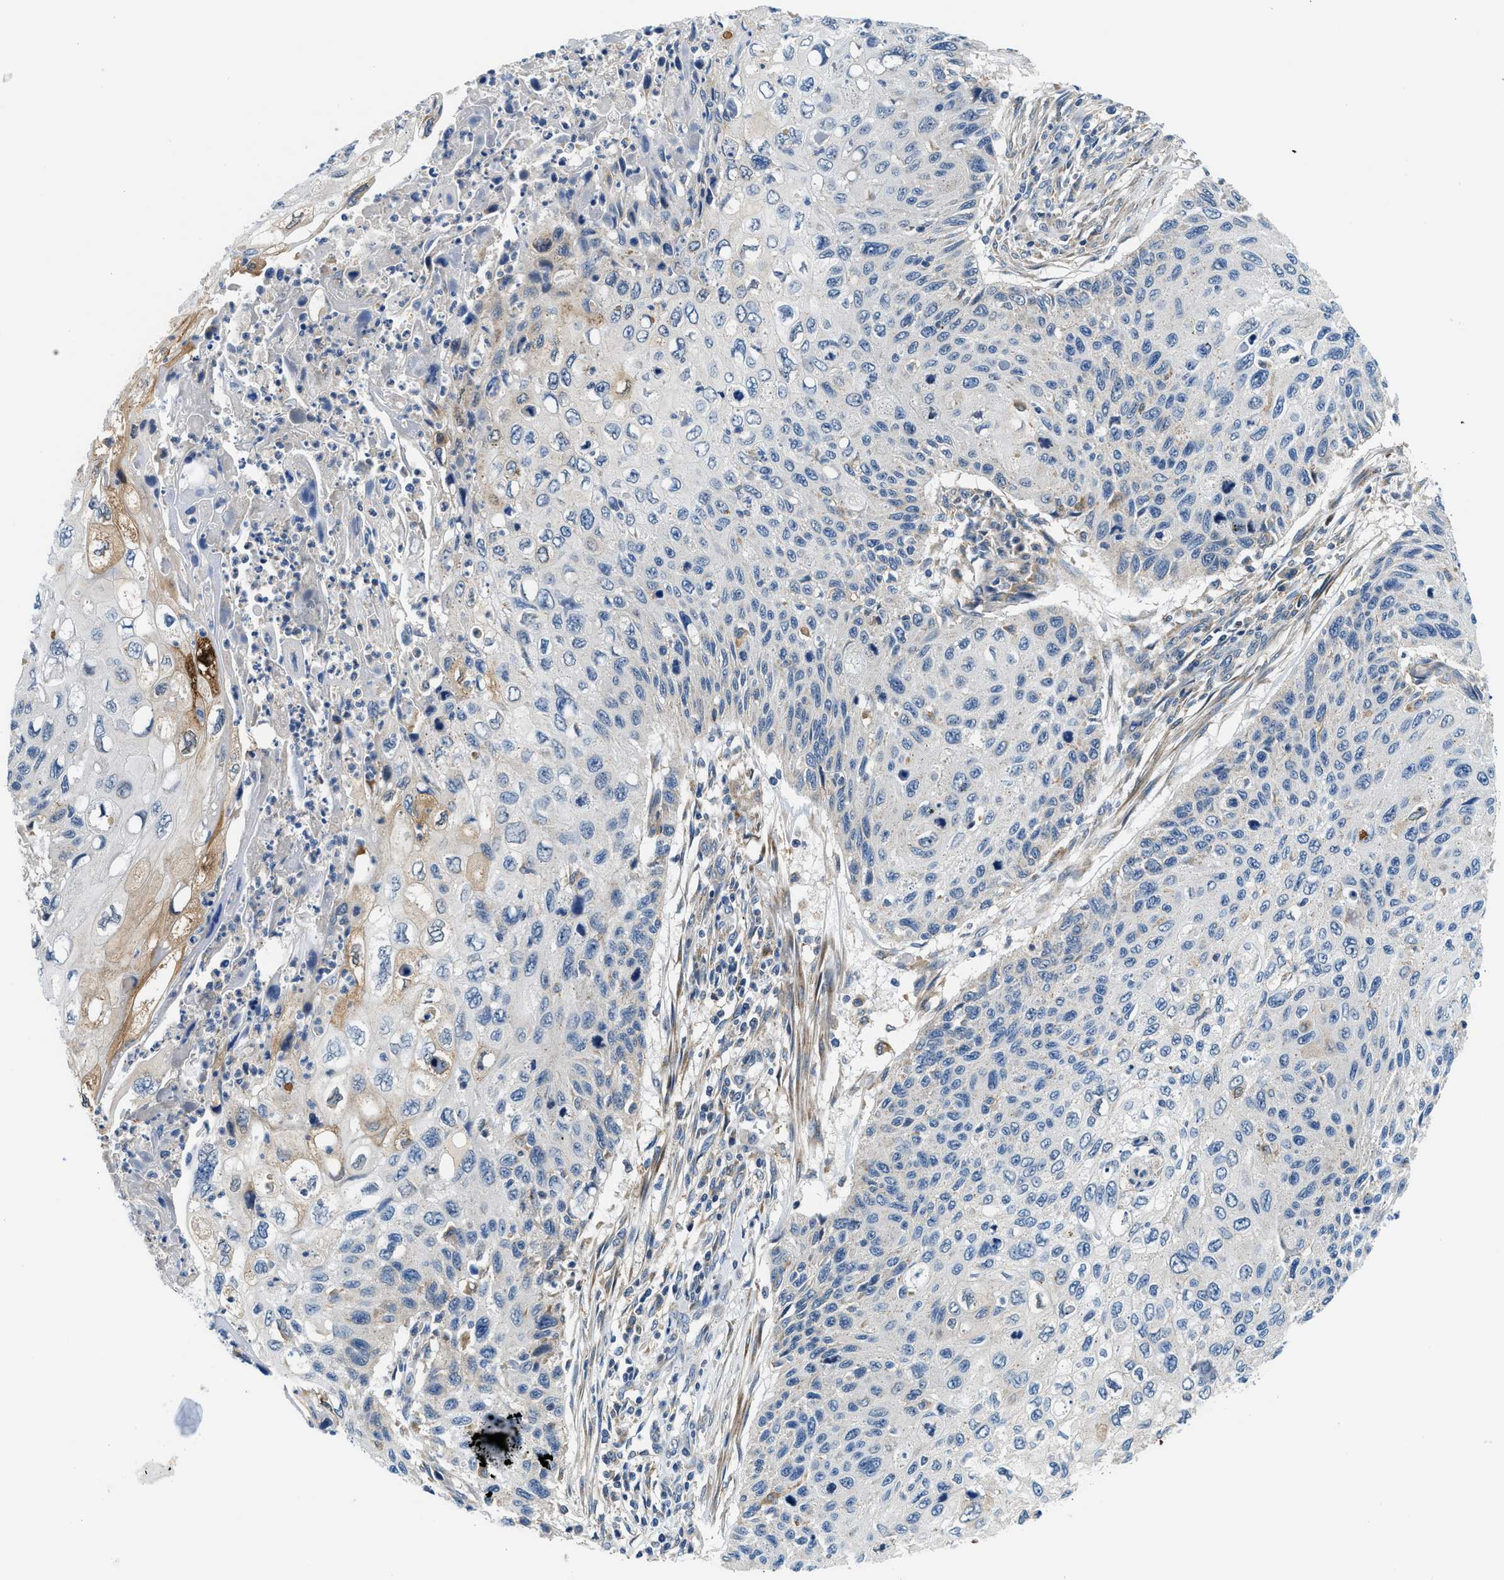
{"staining": {"intensity": "moderate", "quantity": "<25%", "location": "cytoplasmic/membranous"}, "tissue": "cervical cancer", "cell_type": "Tumor cells", "image_type": "cancer", "snomed": [{"axis": "morphology", "description": "Squamous cell carcinoma, NOS"}, {"axis": "topography", "description": "Cervix"}], "caption": "IHC (DAB (3,3'-diaminobenzidine)) staining of cervical cancer demonstrates moderate cytoplasmic/membranous protein staining in about <25% of tumor cells.", "gene": "LPIN2", "patient": {"sex": "female", "age": 70}}